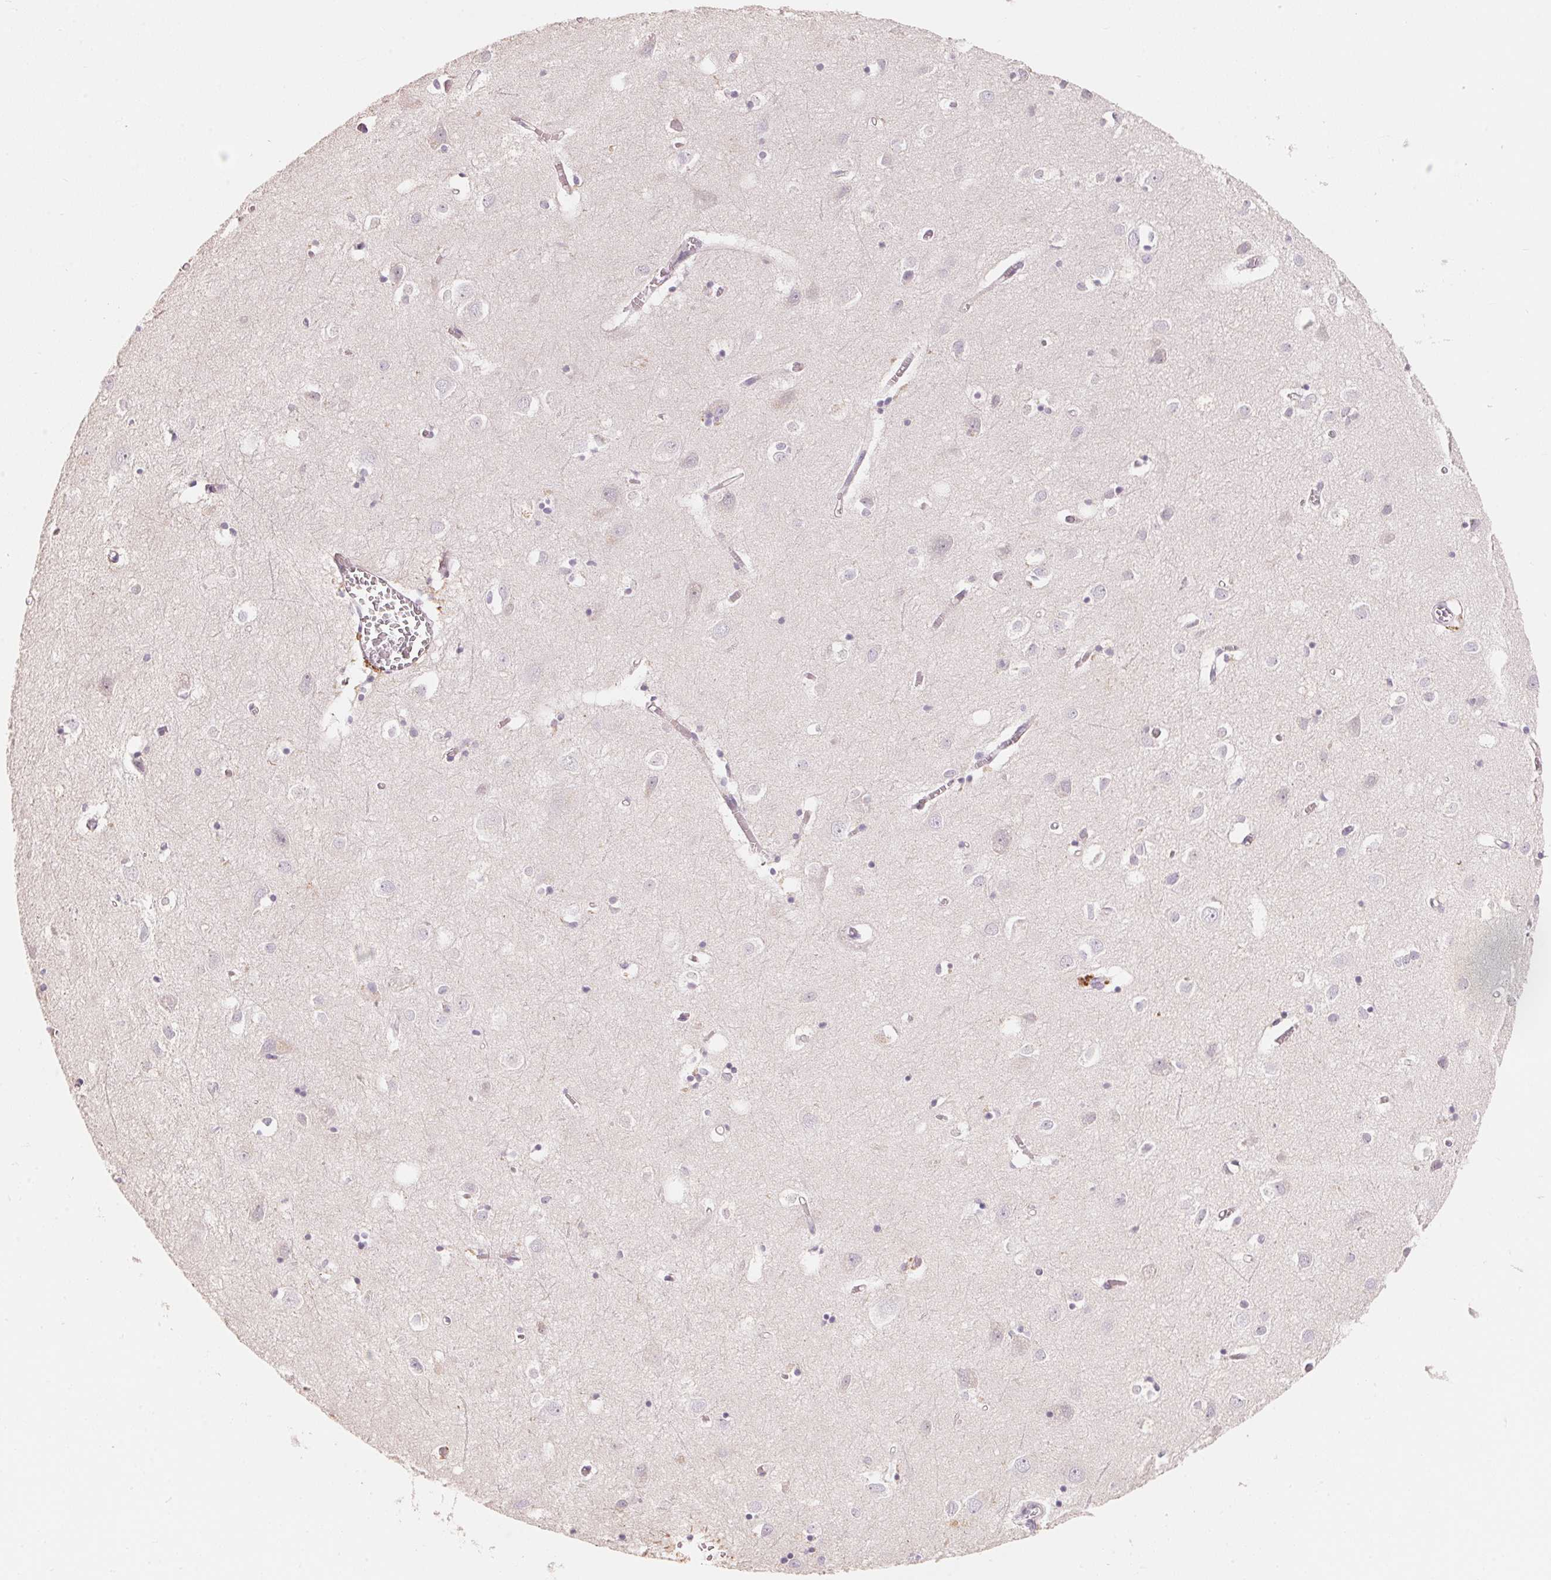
{"staining": {"intensity": "negative", "quantity": "none", "location": "none"}, "tissue": "cerebral cortex", "cell_type": "Endothelial cells", "image_type": "normal", "snomed": [{"axis": "morphology", "description": "Normal tissue, NOS"}, {"axis": "topography", "description": "Cerebral cortex"}], "caption": "Cerebral cortex was stained to show a protein in brown. There is no significant positivity in endothelial cells. Brightfield microscopy of immunohistochemistry (IHC) stained with DAB (brown) and hematoxylin (blue), captured at high magnification.", "gene": "TP53AIP1", "patient": {"sex": "male", "age": 70}}